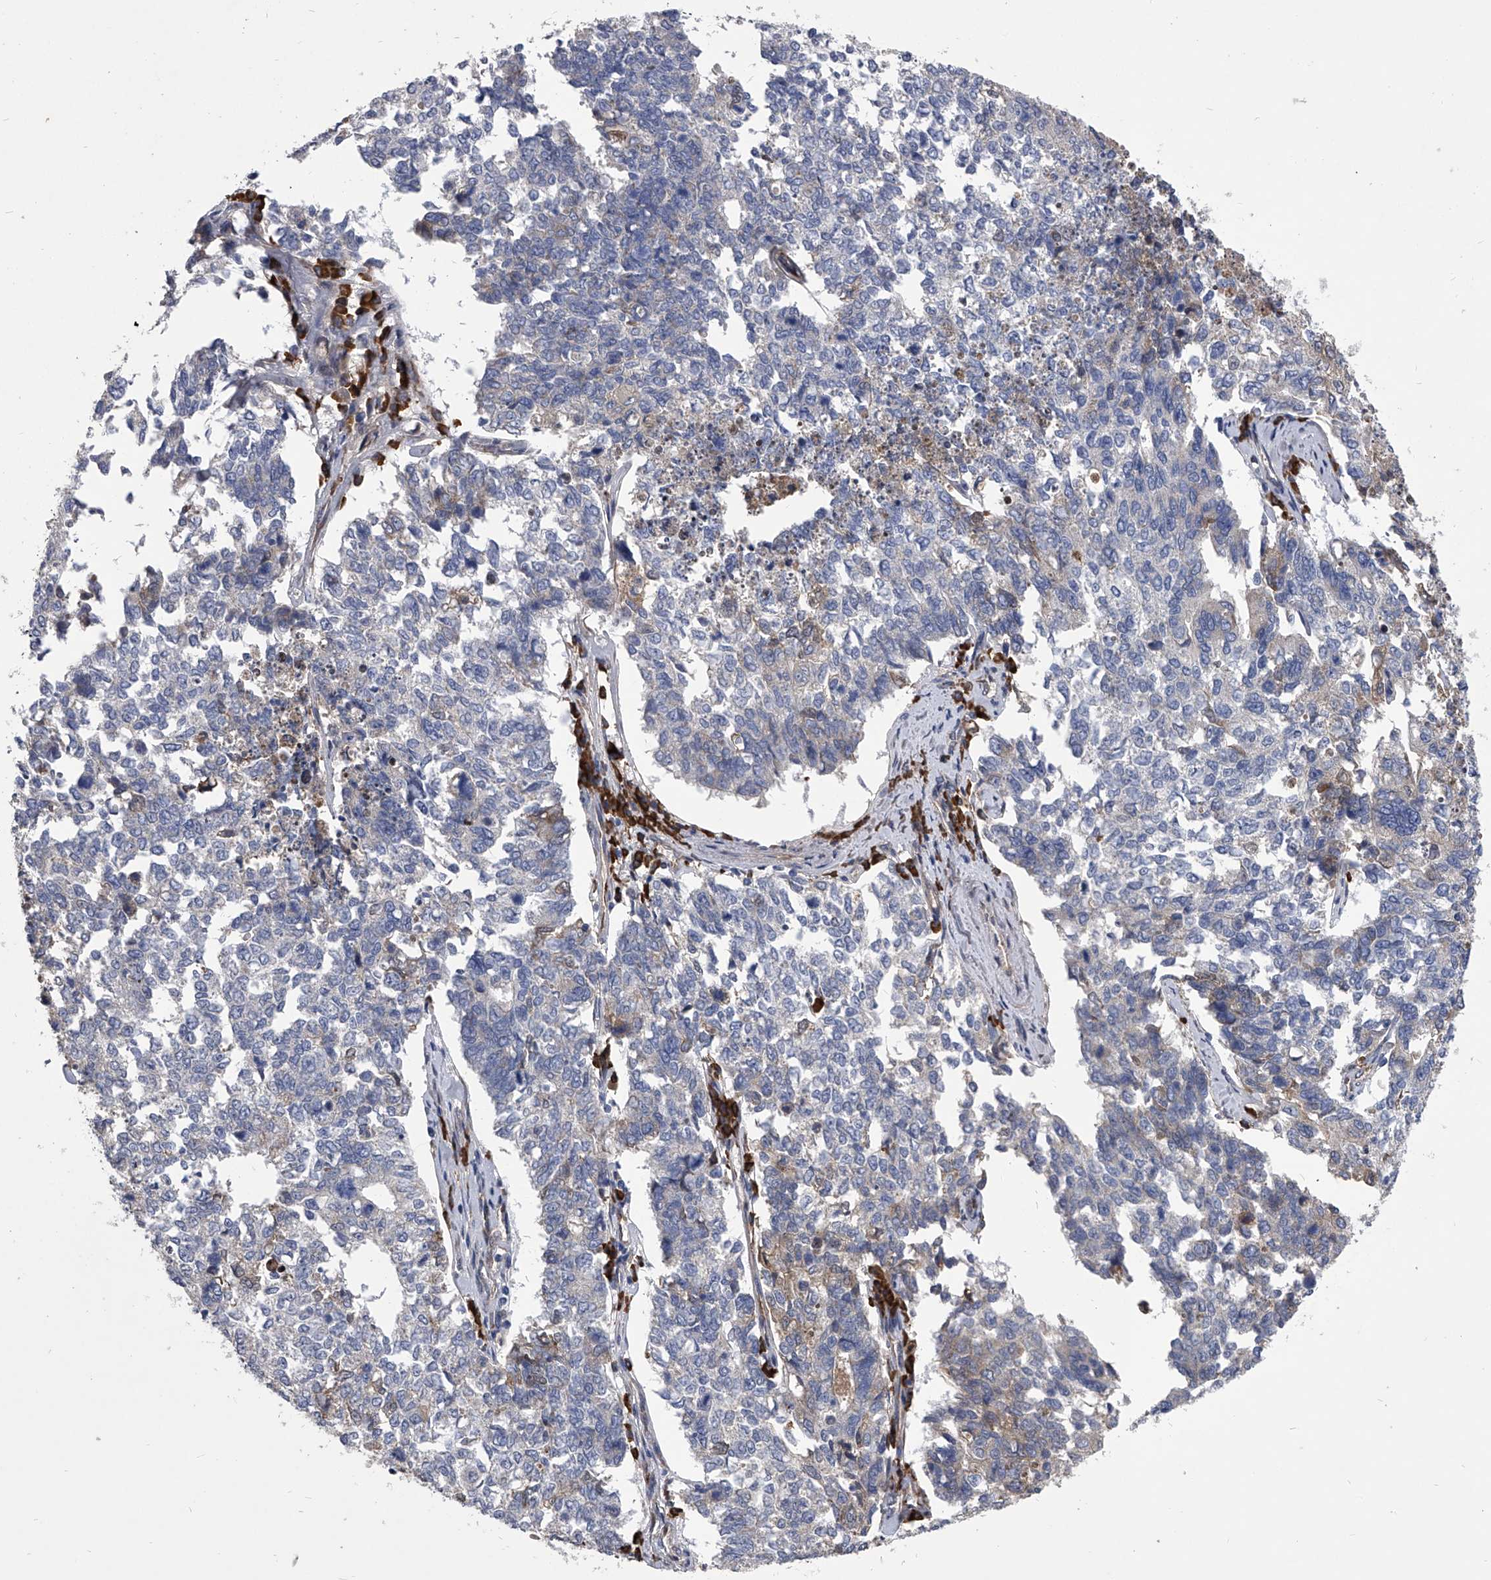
{"staining": {"intensity": "negative", "quantity": "none", "location": "none"}, "tissue": "cervical cancer", "cell_type": "Tumor cells", "image_type": "cancer", "snomed": [{"axis": "morphology", "description": "Squamous cell carcinoma, NOS"}, {"axis": "topography", "description": "Cervix"}], "caption": "IHC histopathology image of squamous cell carcinoma (cervical) stained for a protein (brown), which exhibits no expression in tumor cells. (Immunohistochemistry, brightfield microscopy, high magnification).", "gene": "CCR4", "patient": {"sex": "female", "age": 63}}